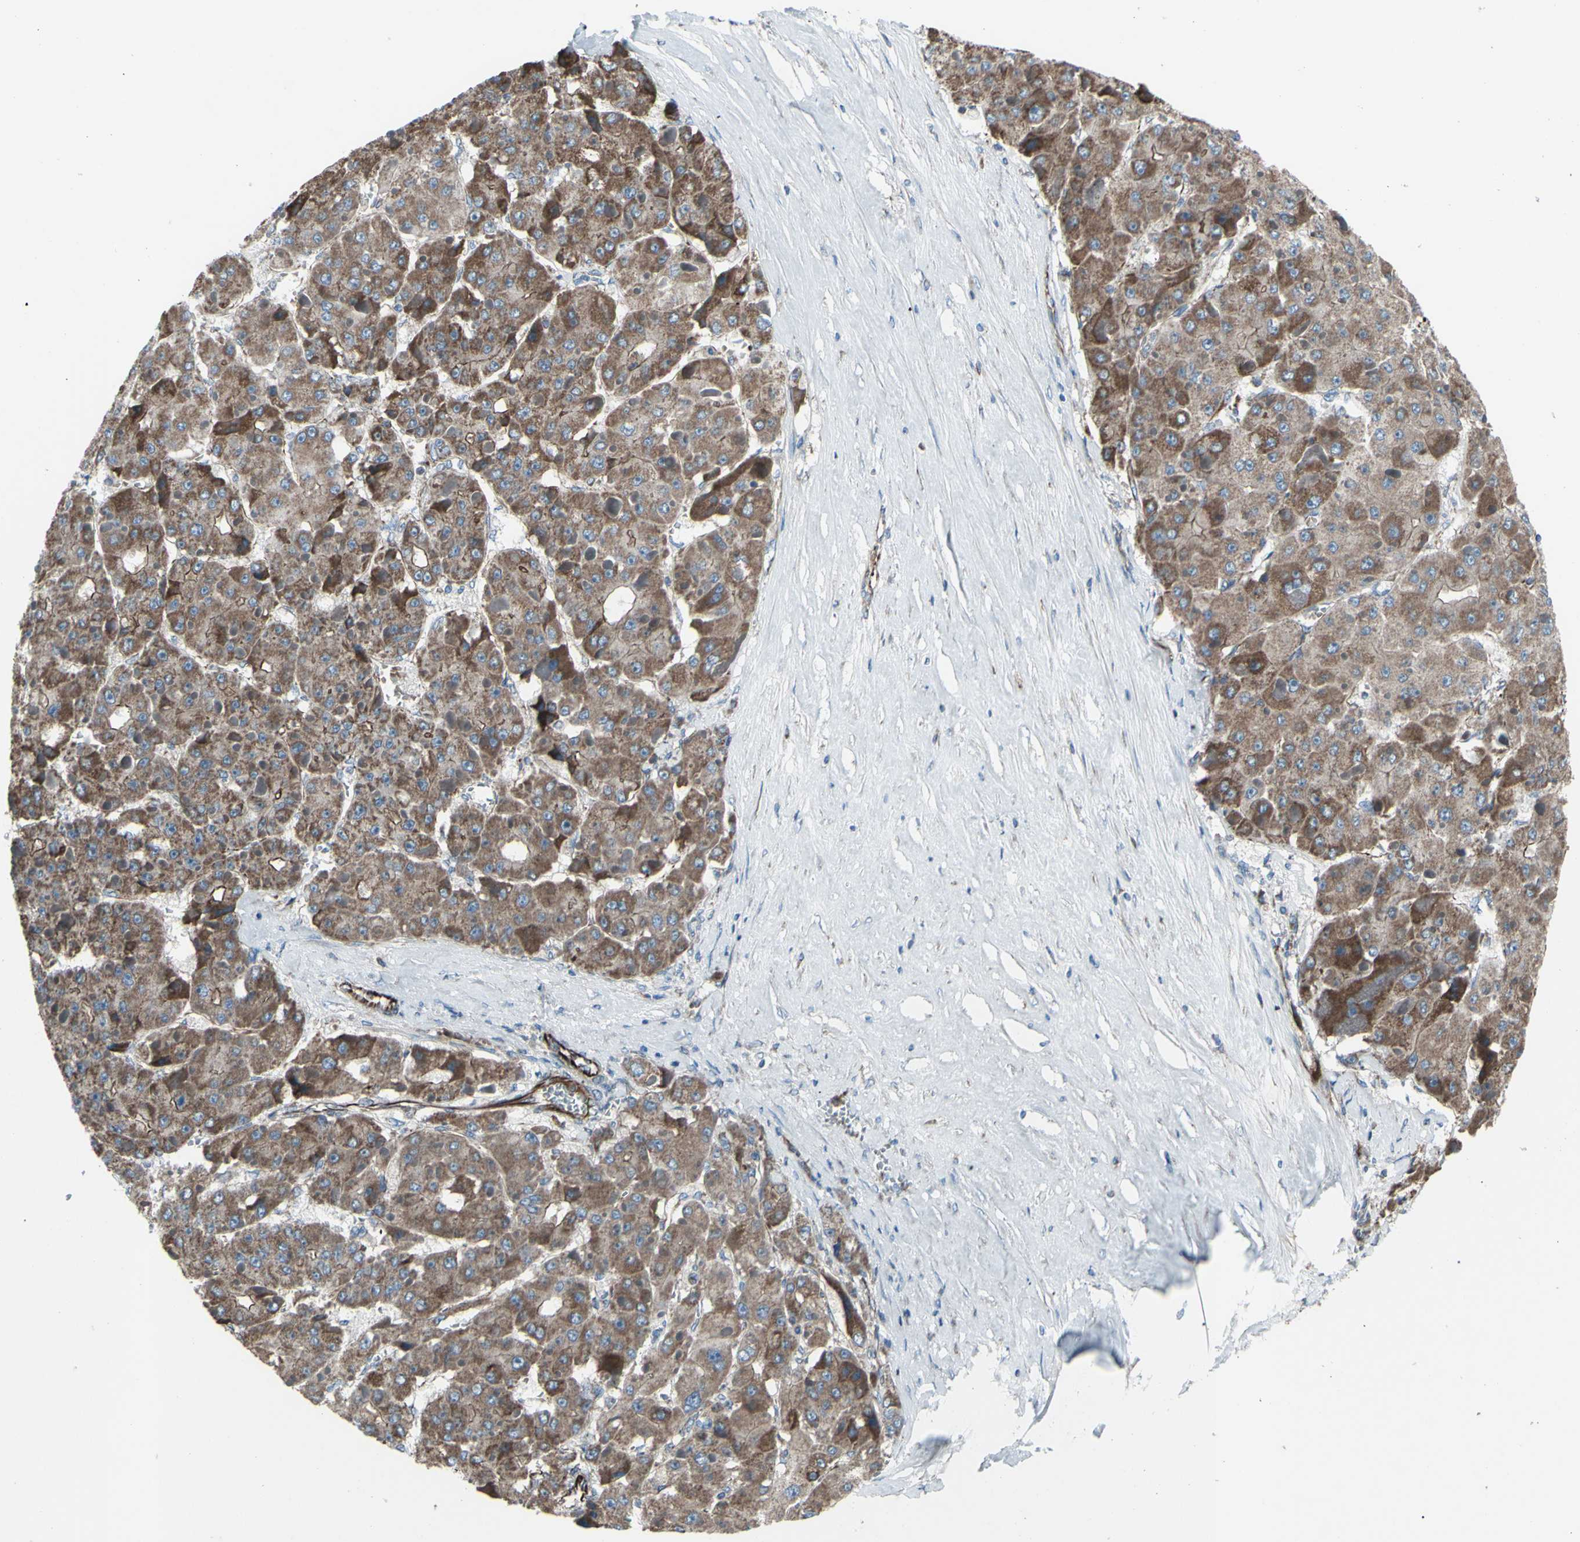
{"staining": {"intensity": "moderate", "quantity": ">75%", "location": "cytoplasmic/membranous"}, "tissue": "liver cancer", "cell_type": "Tumor cells", "image_type": "cancer", "snomed": [{"axis": "morphology", "description": "Carcinoma, Hepatocellular, NOS"}, {"axis": "topography", "description": "Liver"}], "caption": "Immunohistochemistry of human liver cancer (hepatocellular carcinoma) exhibits medium levels of moderate cytoplasmic/membranous staining in approximately >75% of tumor cells. (Stains: DAB in brown, nuclei in blue, Microscopy: brightfield microscopy at high magnification).", "gene": "EMC7", "patient": {"sex": "female", "age": 73}}